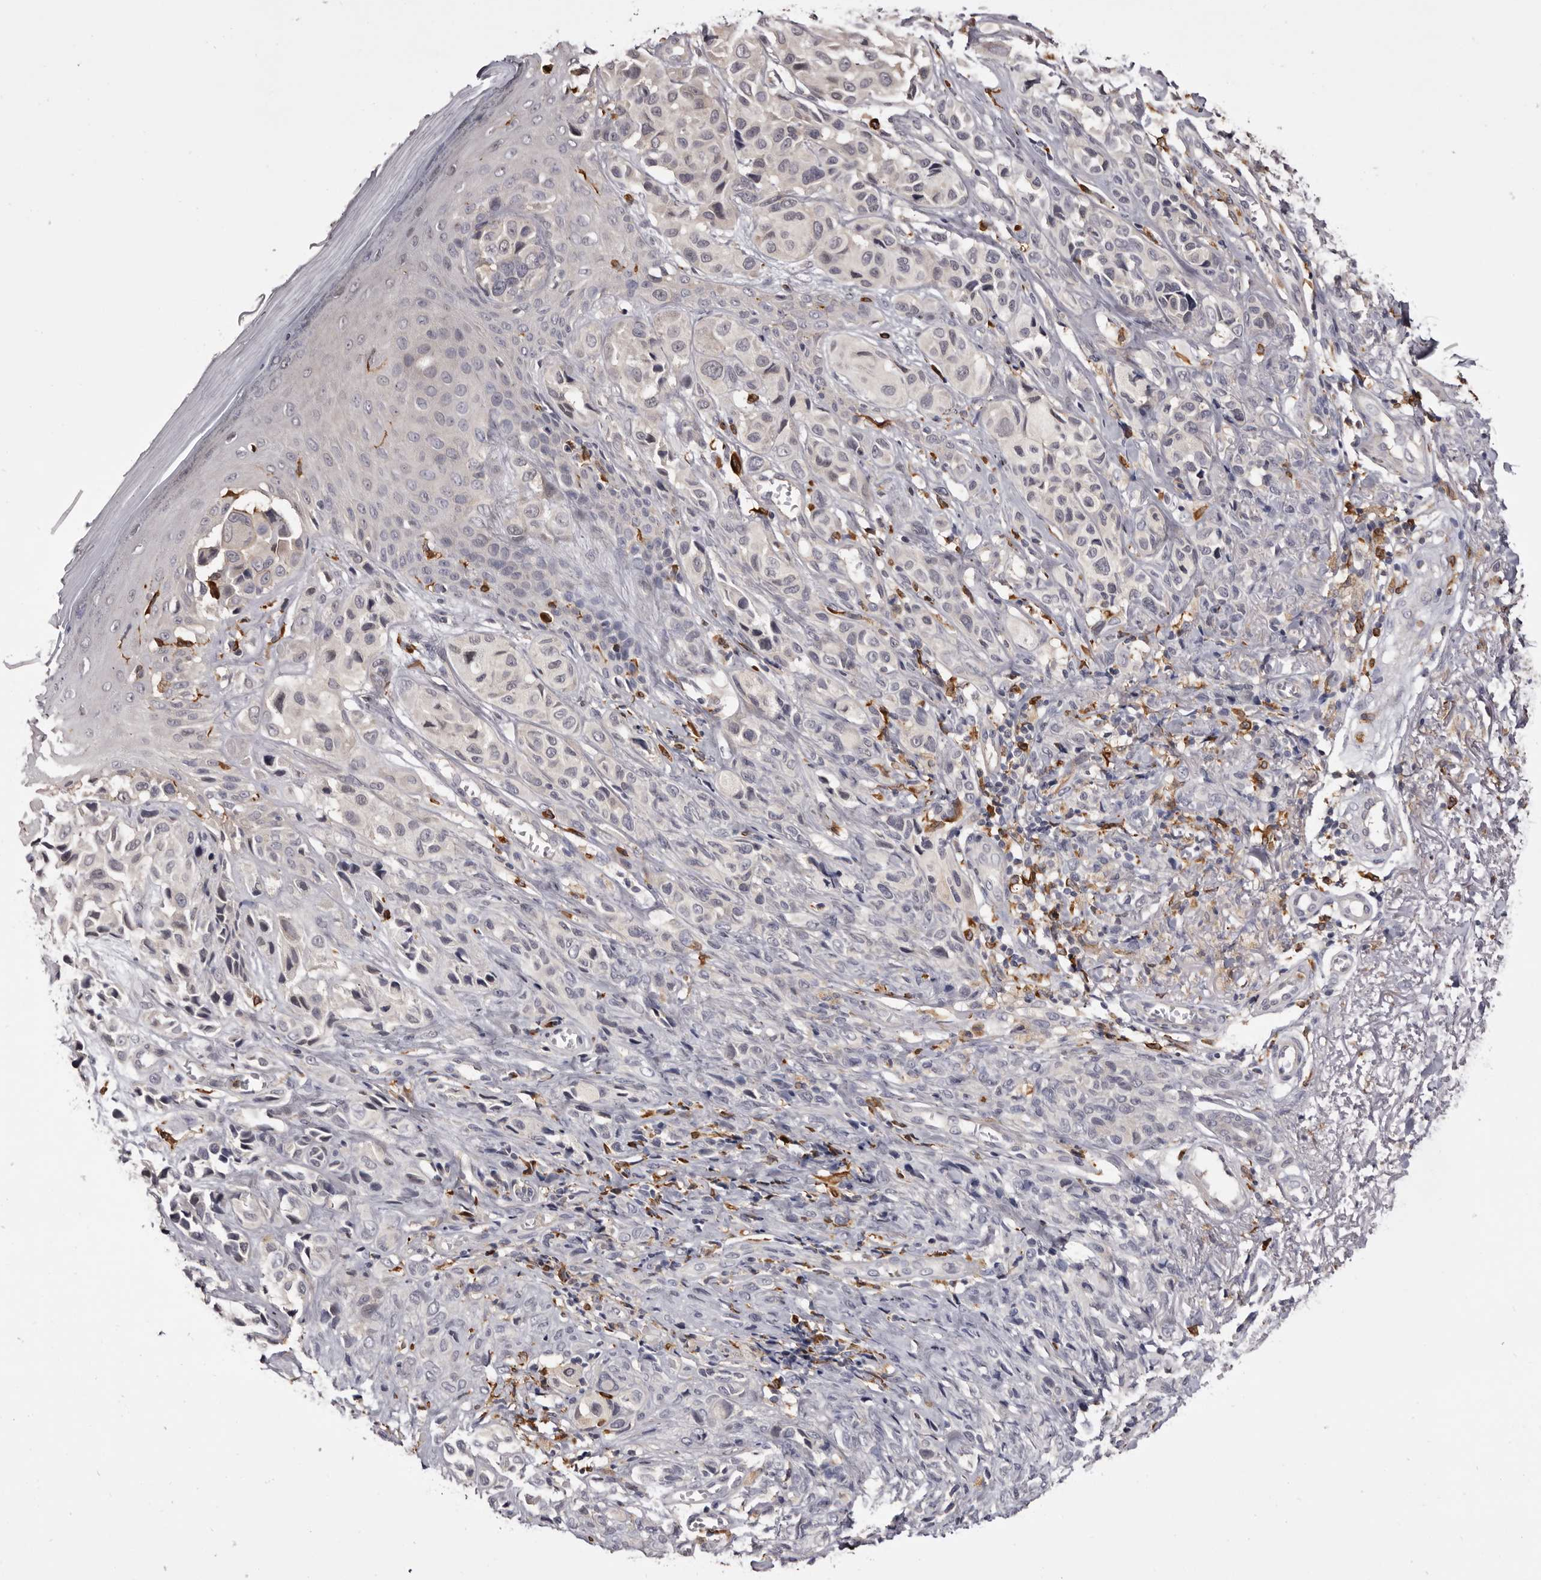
{"staining": {"intensity": "negative", "quantity": "none", "location": "none"}, "tissue": "melanoma", "cell_type": "Tumor cells", "image_type": "cancer", "snomed": [{"axis": "morphology", "description": "Malignant melanoma, NOS"}, {"axis": "topography", "description": "Skin"}], "caption": "Immunohistochemistry (IHC) of human malignant melanoma shows no expression in tumor cells. (DAB immunohistochemistry with hematoxylin counter stain).", "gene": "TNNI1", "patient": {"sex": "female", "age": 58}}